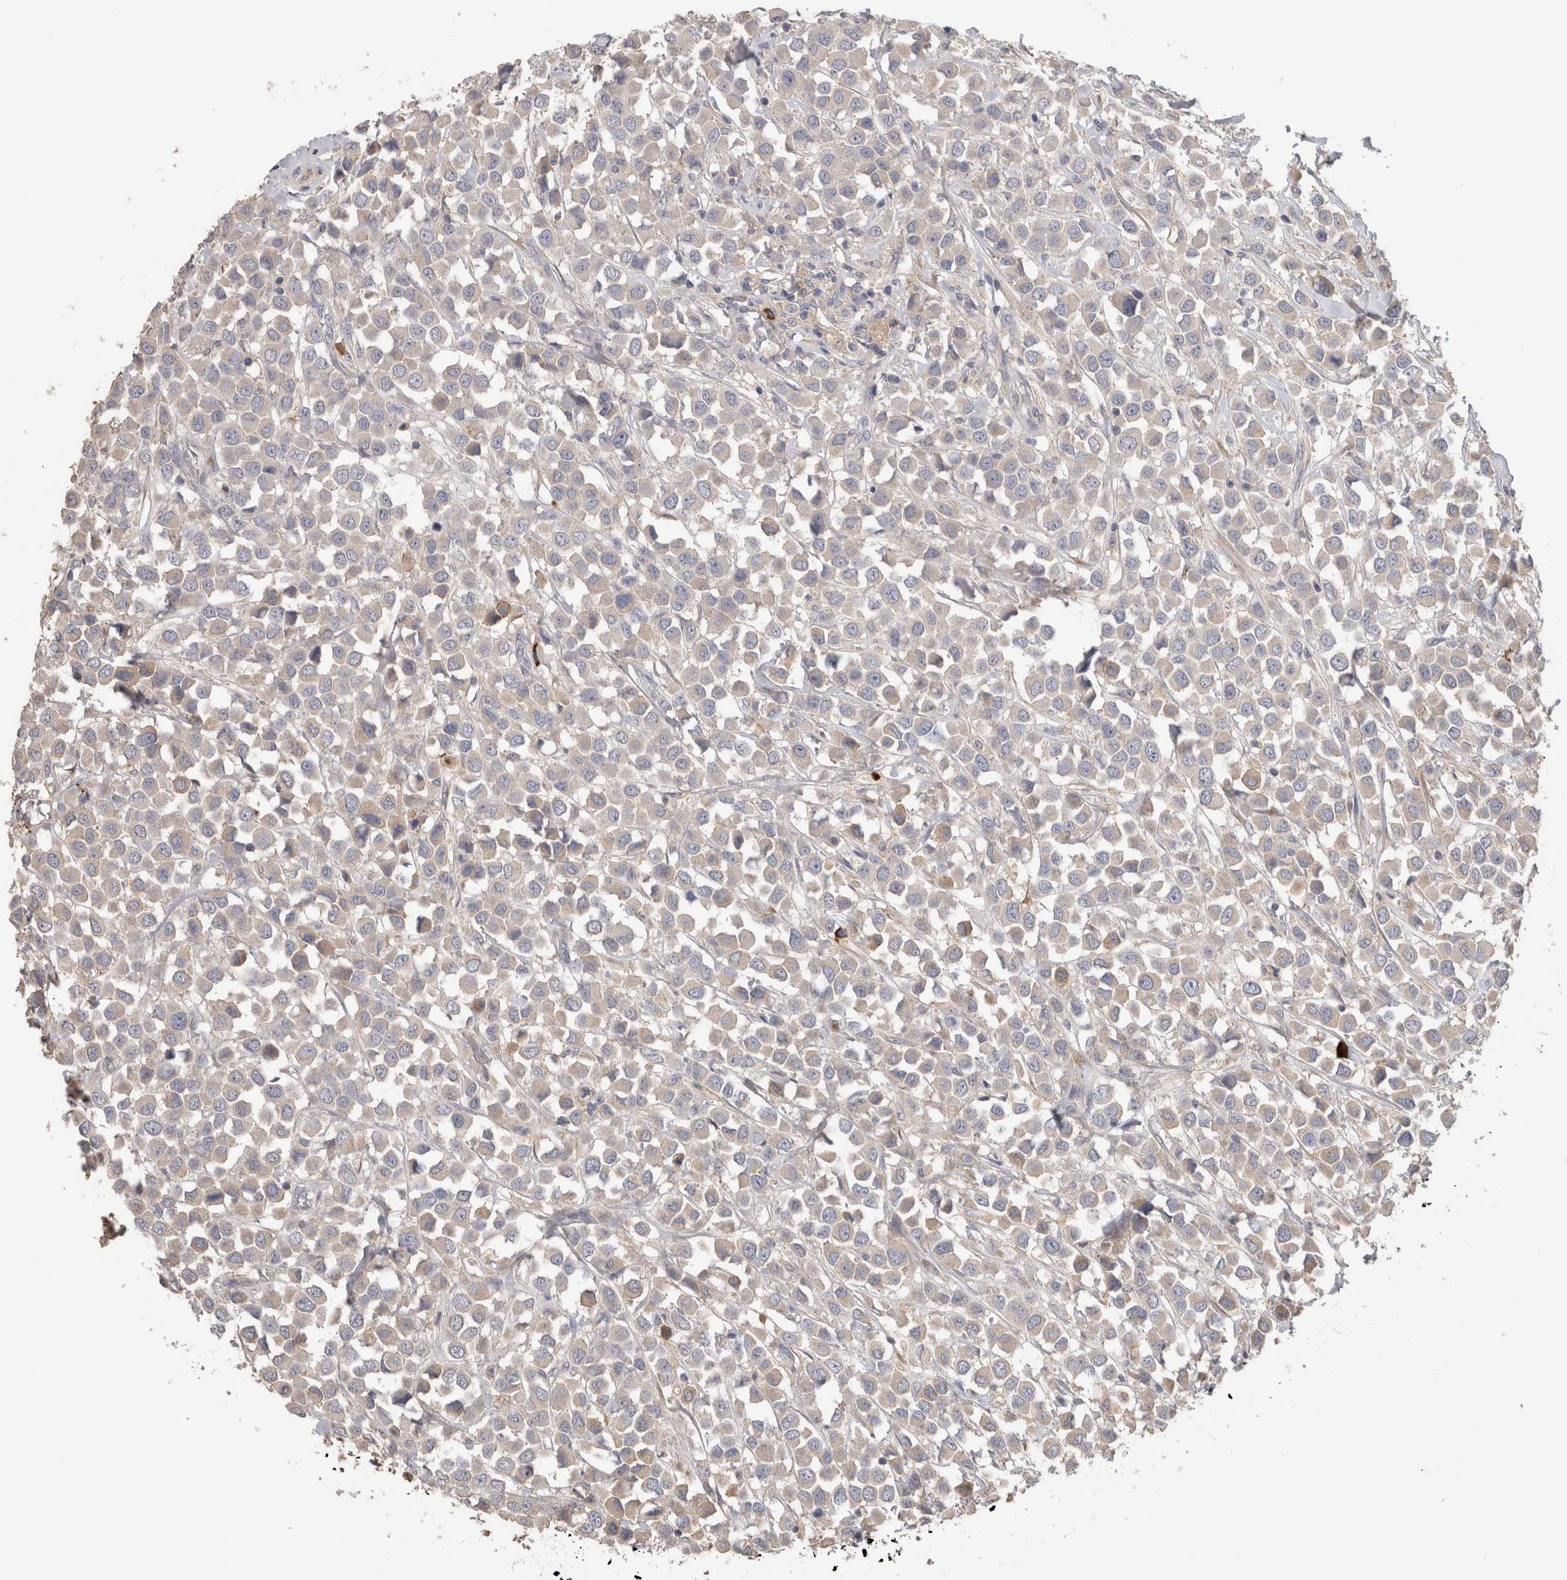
{"staining": {"intensity": "negative", "quantity": "none", "location": "none"}, "tissue": "breast cancer", "cell_type": "Tumor cells", "image_type": "cancer", "snomed": [{"axis": "morphology", "description": "Duct carcinoma"}, {"axis": "topography", "description": "Breast"}], "caption": "Intraductal carcinoma (breast) stained for a protein using immunohistochemistry (IHC) demonstrates no staining tumor cells.", "gene": "PPP3CC", "patient": {"sex": "female", "age": 61}}